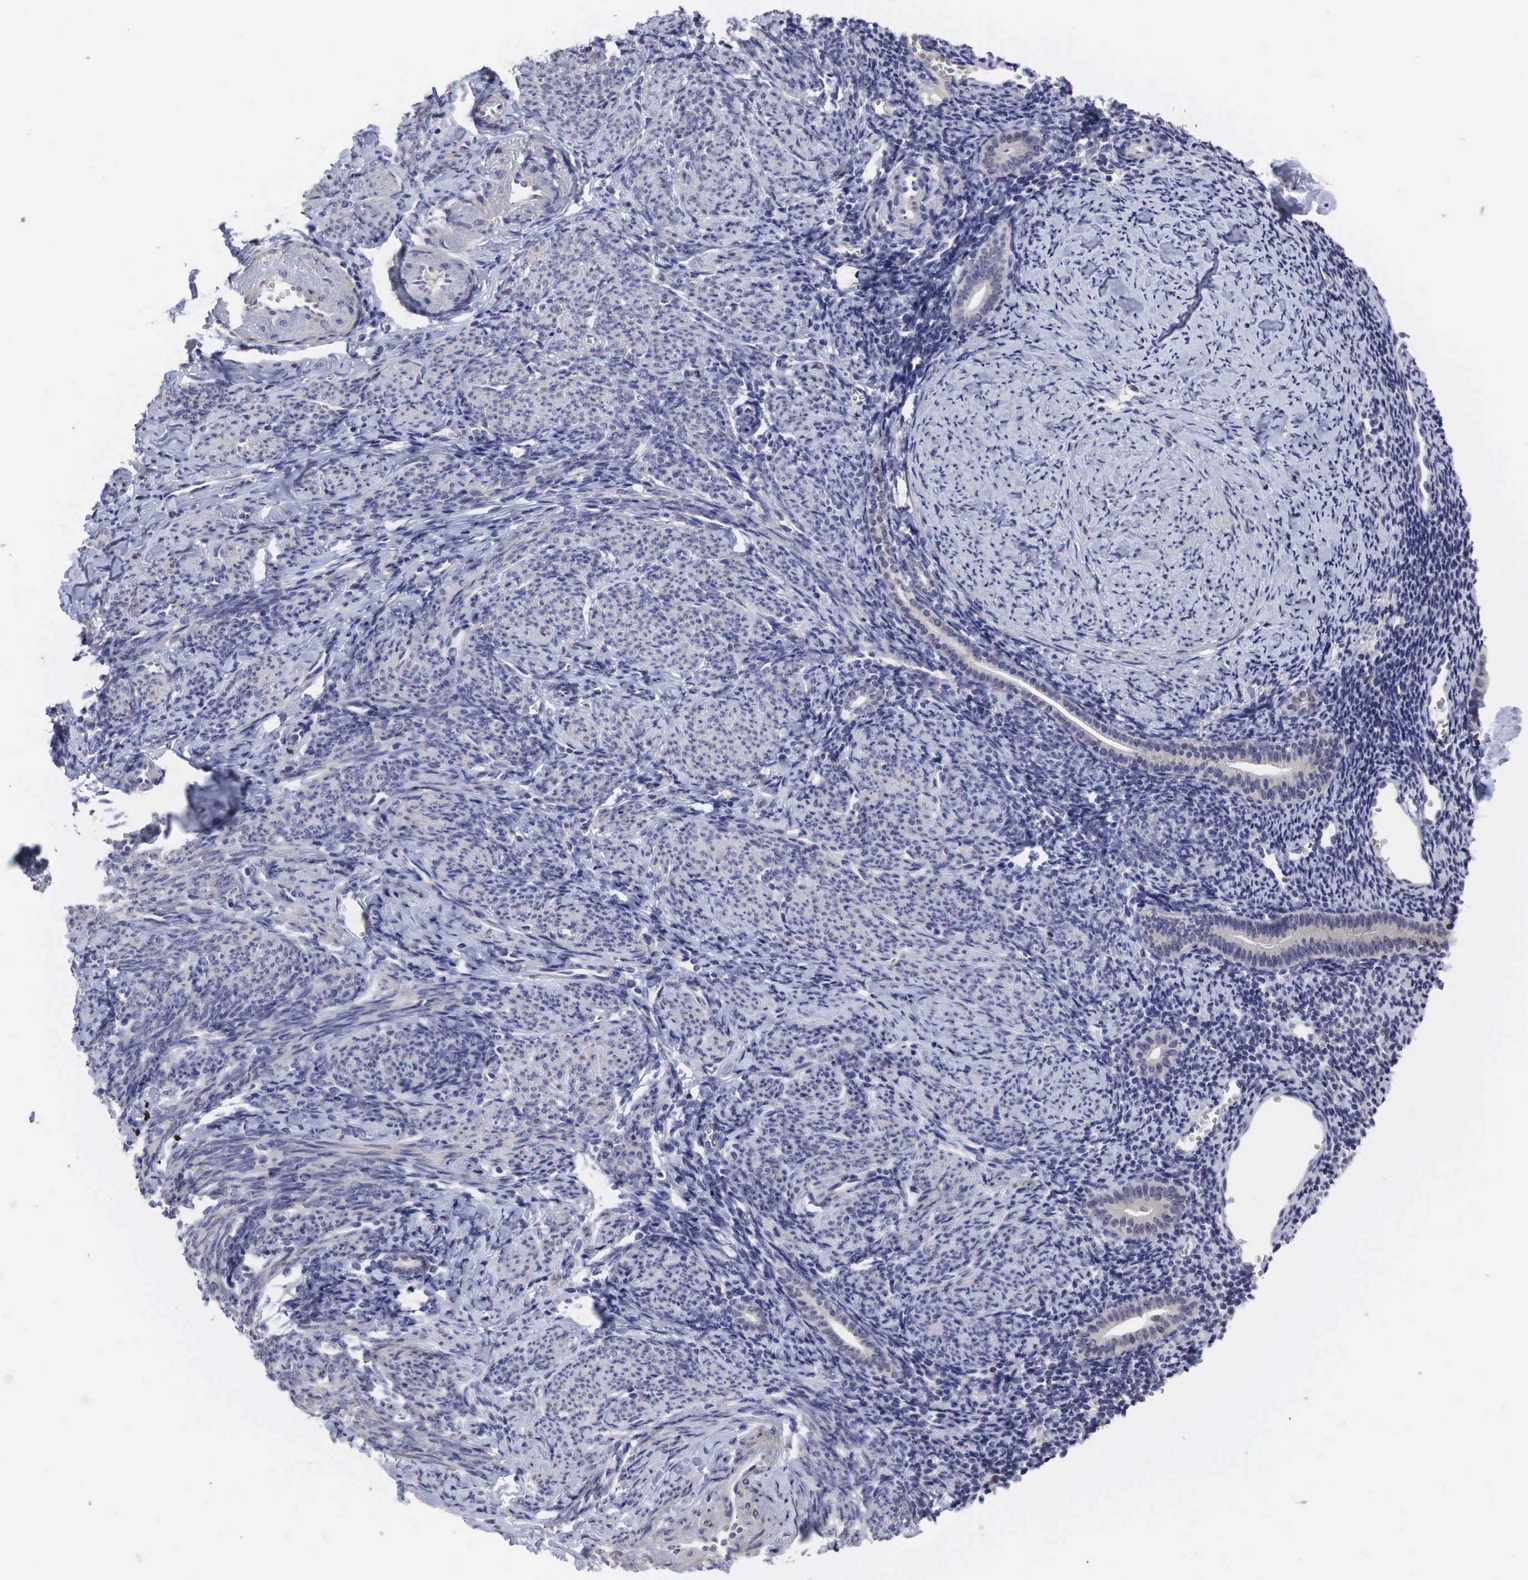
{"staining": {"intensity": "negative", "quantity": "none", "location": "none"}, "tissue": "endometrium", "cell_type": "Cells in endometrial stroma", "image_type": "normal", "snomed": [{"axis": "morphology", "description": "Normal tissue, NOS"}, {"axis": "morphology", "description": "Neoplasm, benign, NOS"}, {"axis": "topography", "description": "Uterus"}], "caption": "Photomicrograph shows no protein staining in cells in endometrial stroma of normal endometrium. (Immunohistochemistry (ihc), brightfield microscopy, high magnification).", "gene": "CCND1", "patient": {"sex": "female", "age": 55}}